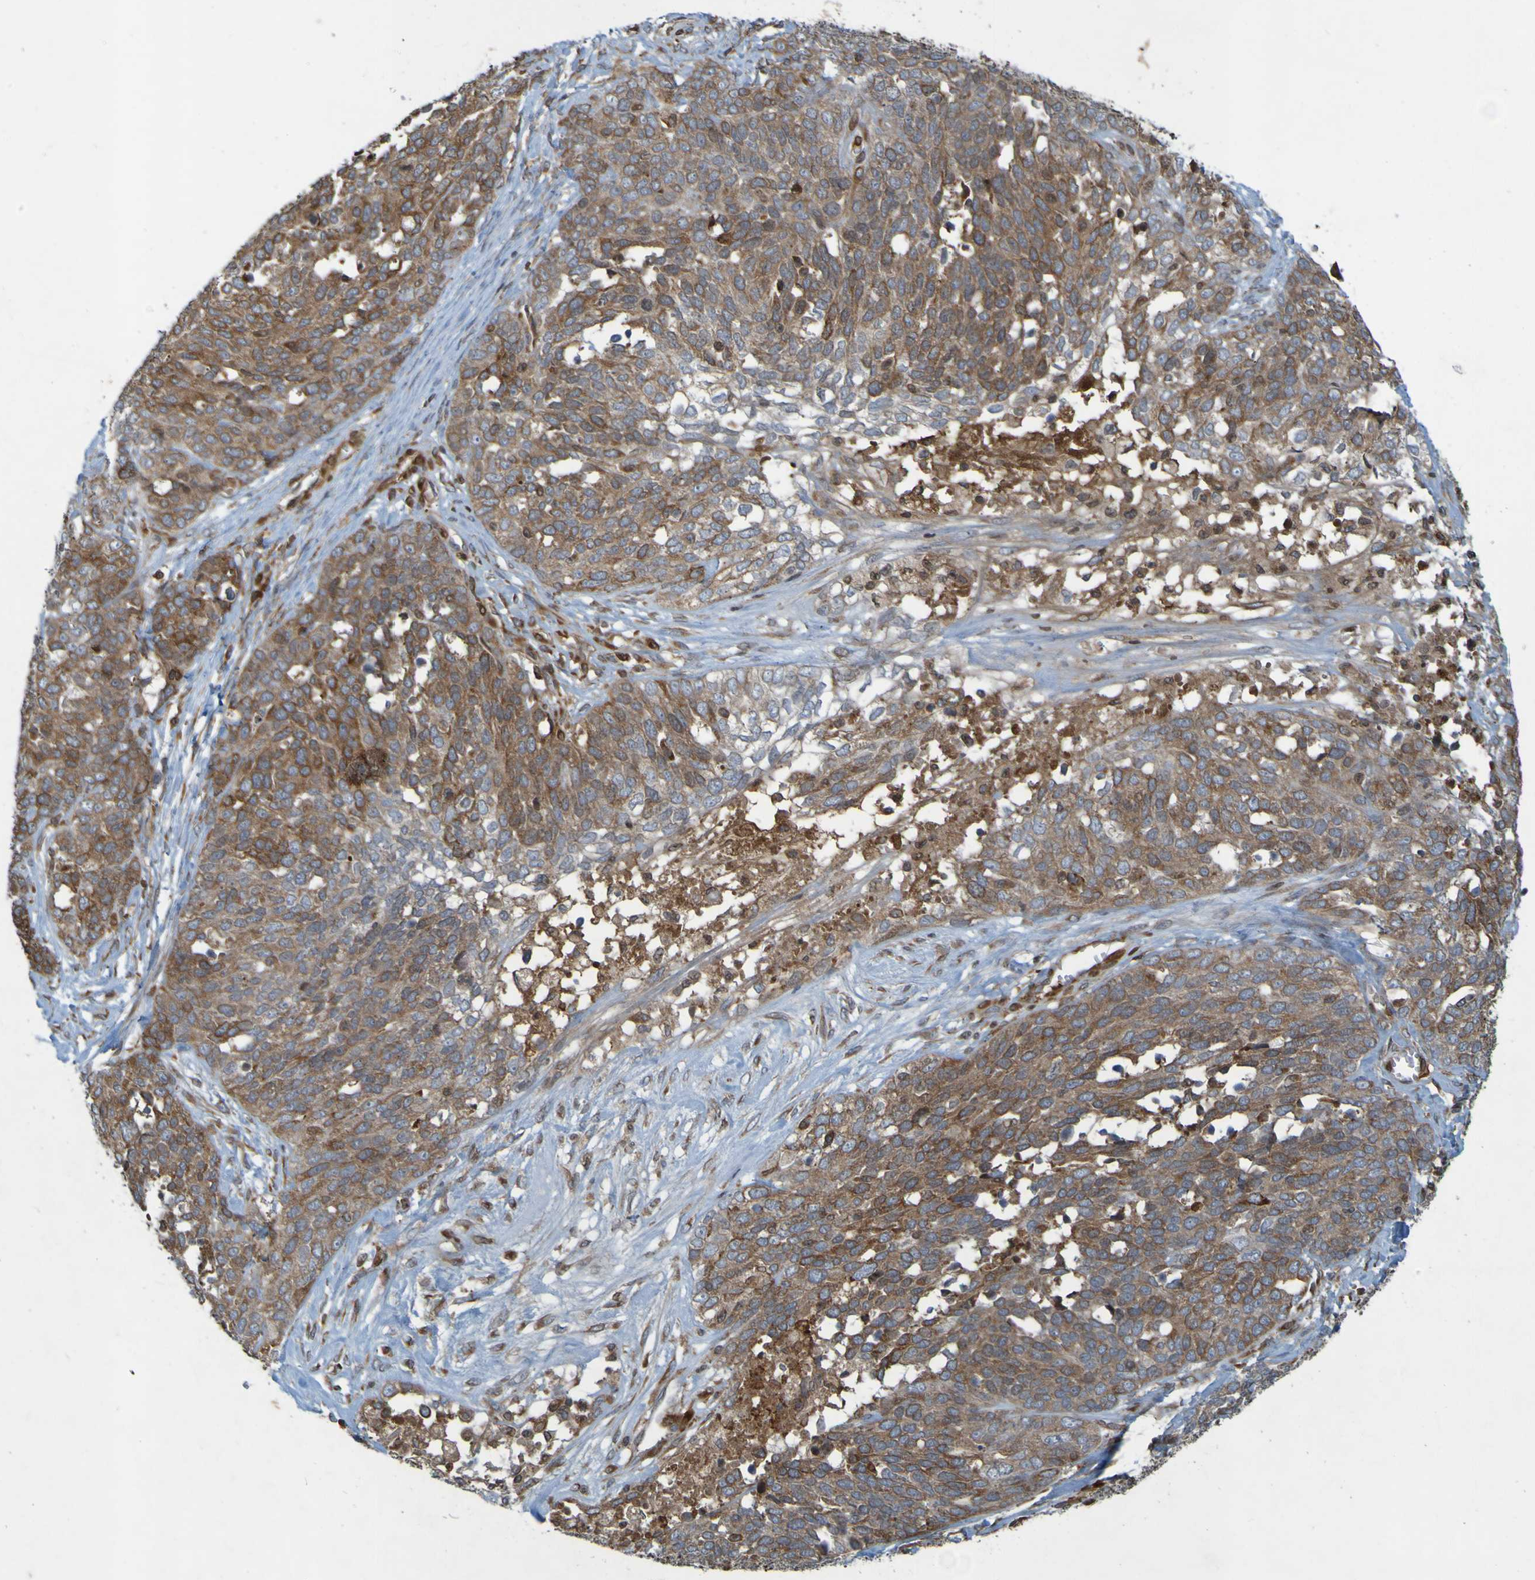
{"staining": {"intensity": "moderate", "quantity": ">75%", "location": "cytoplasmic/membranous"}, "tissue": "ovarian cancer", "cell_type": "Tumor cells", "image_type": "cancer", "snomed": [{"axis": "morphology", "description": "Cystadenocarcinoma, serous, NOS"}, {"axis": "topography", "description": "Ovary"}], "caption": "This histopathology image demonstrates ovarian serous cystadenocarcinoma stained with immunohistochemistry (IHC) to label a protein in brown. The cytoplasmic/membranous of tumor cells show moderate positivity for the protein. Nuclei are counter-stained blue.", "gene": "GUCY1A1", "patient": {"sex": "female", "age": 44}}